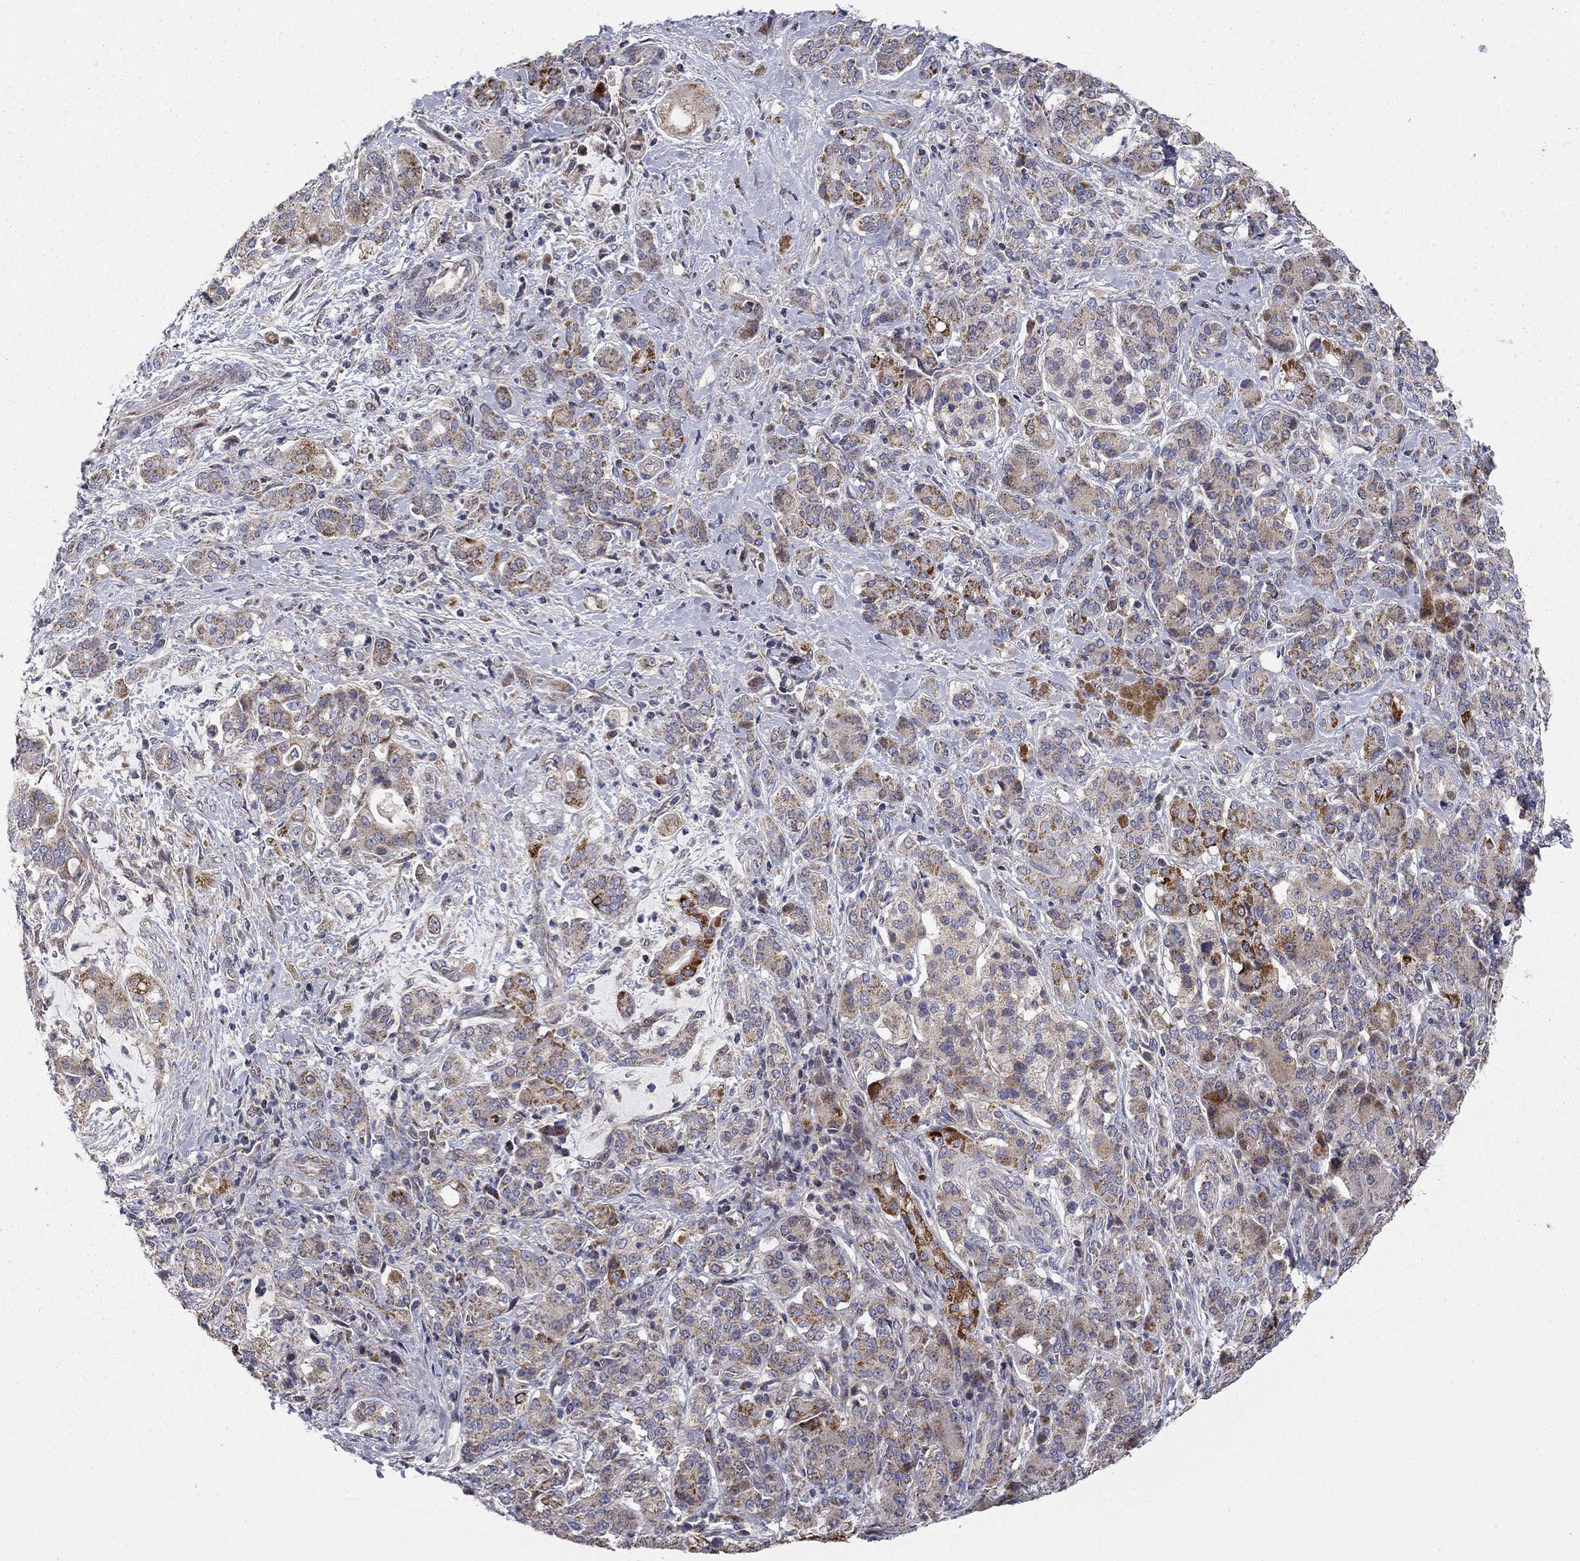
{"staining": {"intensity": "moderate", "quantity": "25%-75%", "location": "cytoplasmic/membranous"}, "tissue": "pancreatic cancer", "cell_type": "Tumor cells", "image_type": "cancer", "snomed": [{"axis": "morphology", "description": "Normal tissue, NOS"}, {"axis": "morphology", "description": "Inflammation, NOS"}, {"axis": "morphology", "description": "Adenocarcinoma, NOS"}, {"axis": "topography", "description": "Pancreas"}], "caption": "Adenocarcinoma (pancreatic) was stained to show a protein in brown. There is medium levels of moderate cytoplasmic/membranous expression in about 25%-75% of tumor cells.", "gene": "MMAA", "patient": {"sex": "male", "age": 57}}